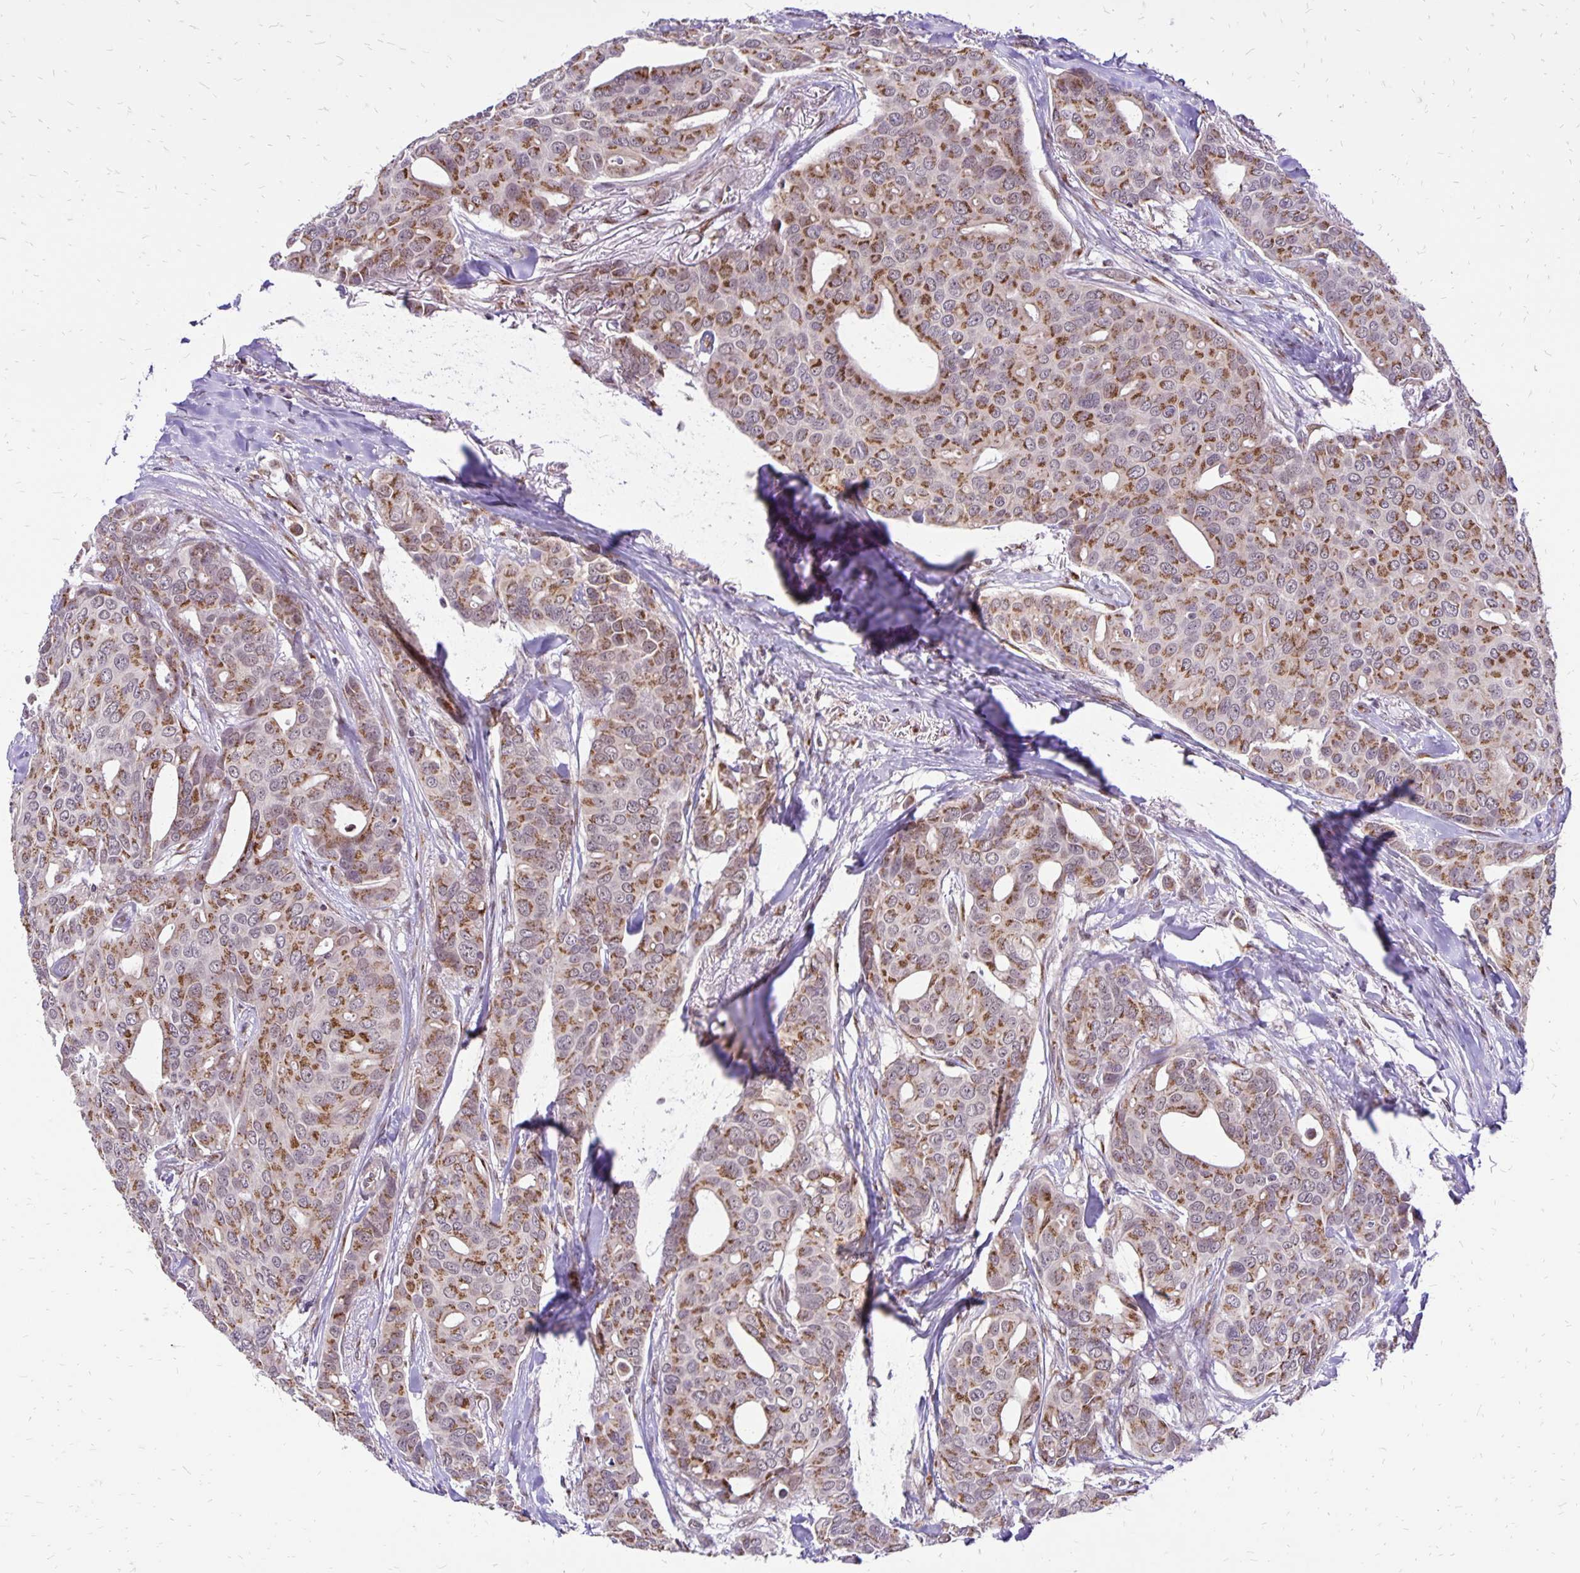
{"staining": {"intensity": "moderate", "quantity": ">75%", "location": "cytoplasmic/membranous"}, "tissue": "breast cancer", "cell_type": "Tumor cells", "image_type": "cancer", "snomed": [{"axis": "morphology", "description": "Duct carcinoma"}, {"axis": "topography", "description": "Breast"}], "caption": "Protein expression analysis of breast intraductal carcinoma reveals moderate cytoplasmic/membranous expression in approximately >75% of tumor cells. The staining is performed using DAB (3,3'-diaminobenzidine) brown chromogen to label protein expression. The nuclei are counter-stained blue using hematoxylin.", "gene": "GOLGA5", "patient": {"sex": "female", "age": 54}}